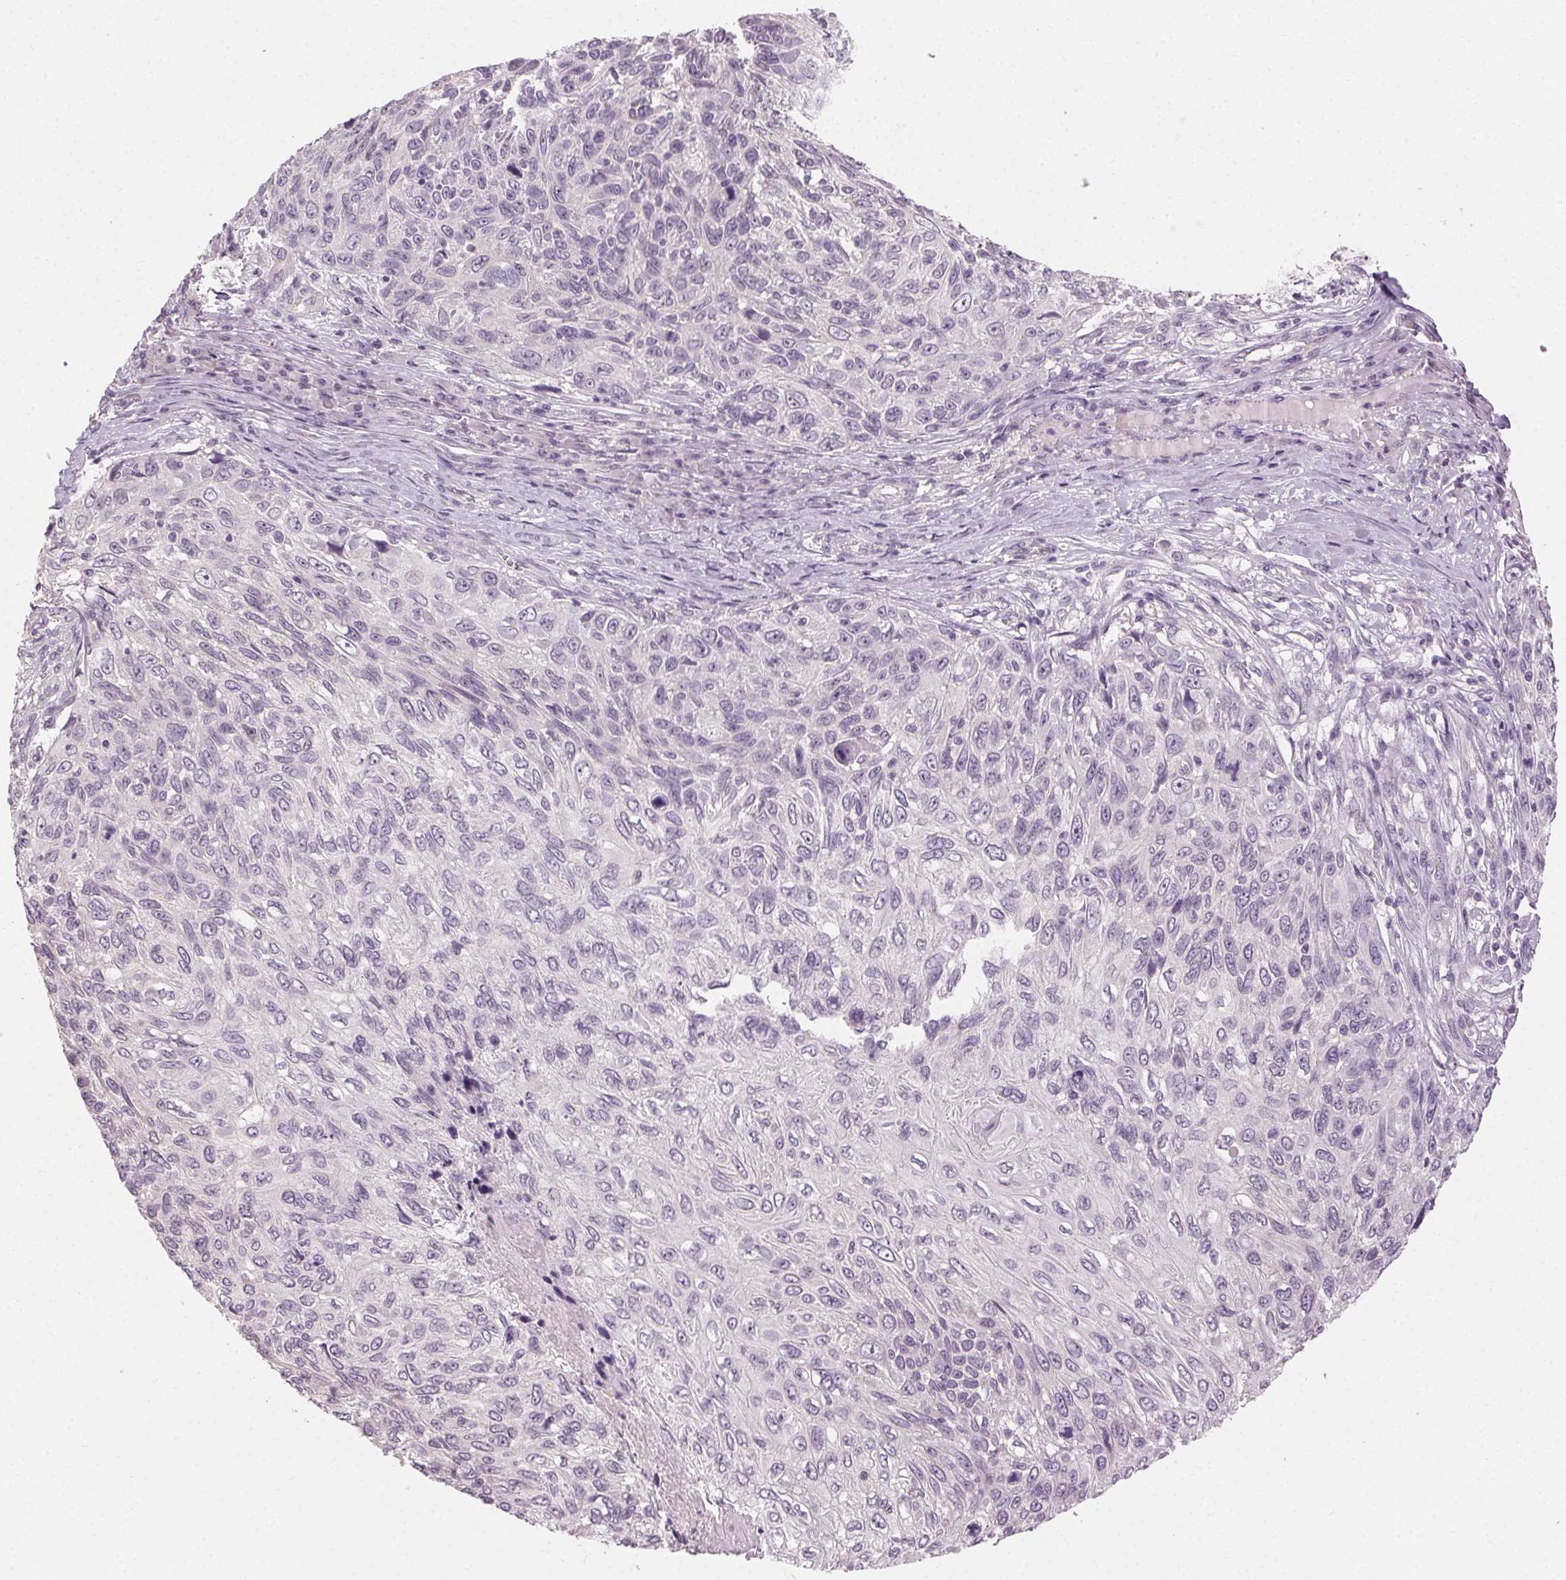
{"staining": {"intensity": "negative", "quantity": "none", "location": "none"}, "tissue": "skin cancer", "cell_type": "Tumor cells", "image_type": "cancer", "snomed": [{"axis": "morphology", "description": "Squamous cell carcinoma, NOS"}, {"axis": "topography", "description": "Skin"}], "caption": "Histopathology image shows no significant protein expression in tumor cells of skin squamous cell carcinoma.", "gene": "CLTRN", "patient": {"sex": "male", "age": 92}}